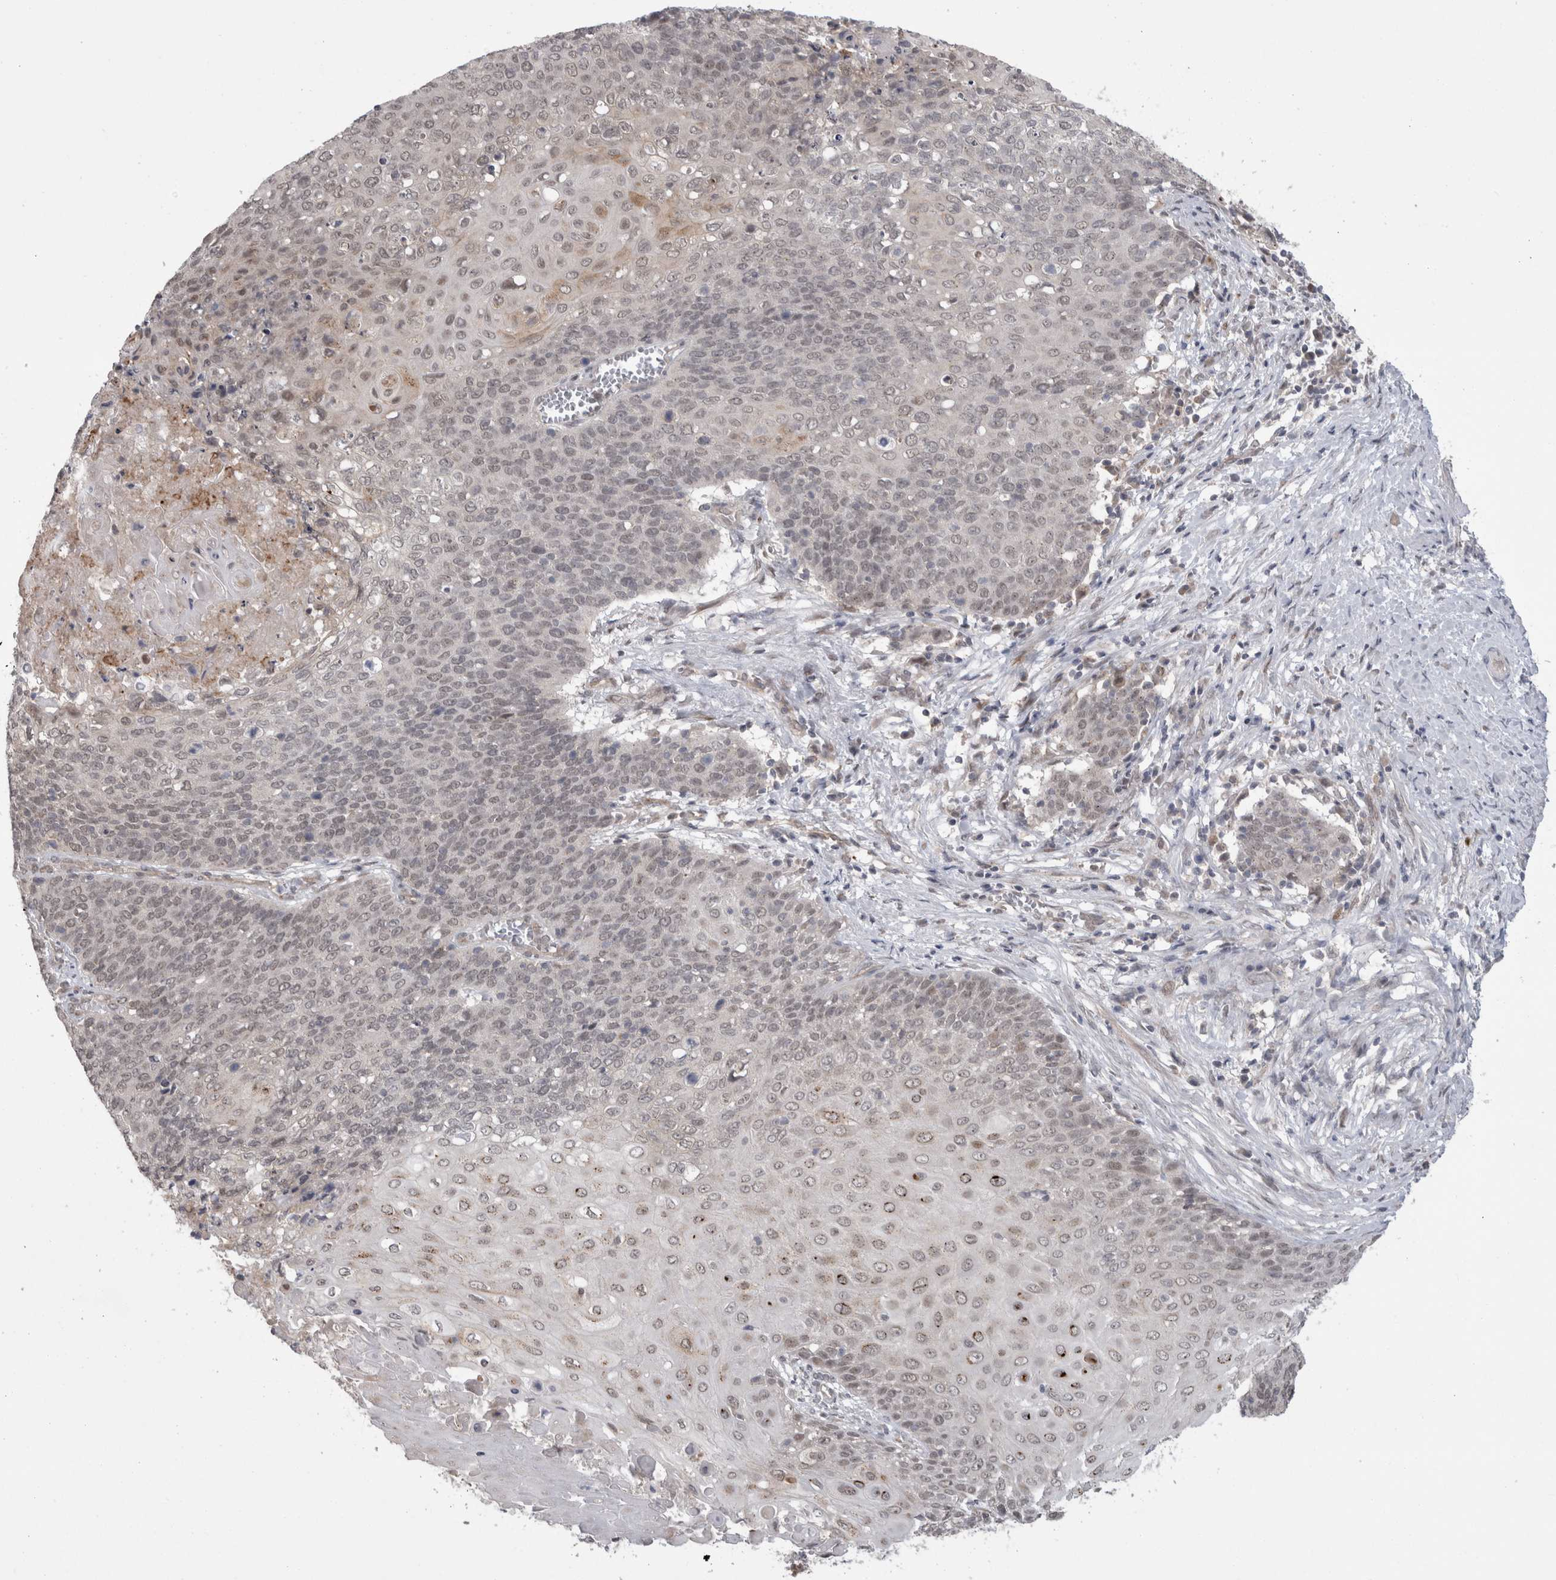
{"staining": {"intensity": "moderate", "quantity": "<25%", "location": "cytoplasmic/membranous,nuclear"}, "tissue": "cervical cancer", "cell_type": "Tumor cells", "image_type": "cancer", "snomed": [{"axis": "morphology", "description": "Squamous cell carcinoma, NOS"}, {"axis": "topography", "description": "Cervix"}], "caption": "Immunohistochemistry of cervical cancer (squamous cell carcinoma) reveals low levels of moderate cytoplasmic/membranous and nuclear expression in approximately <25% of tumor cells.", "gene": "MTBP", "patient": {"sex": "female", "age": 39}}